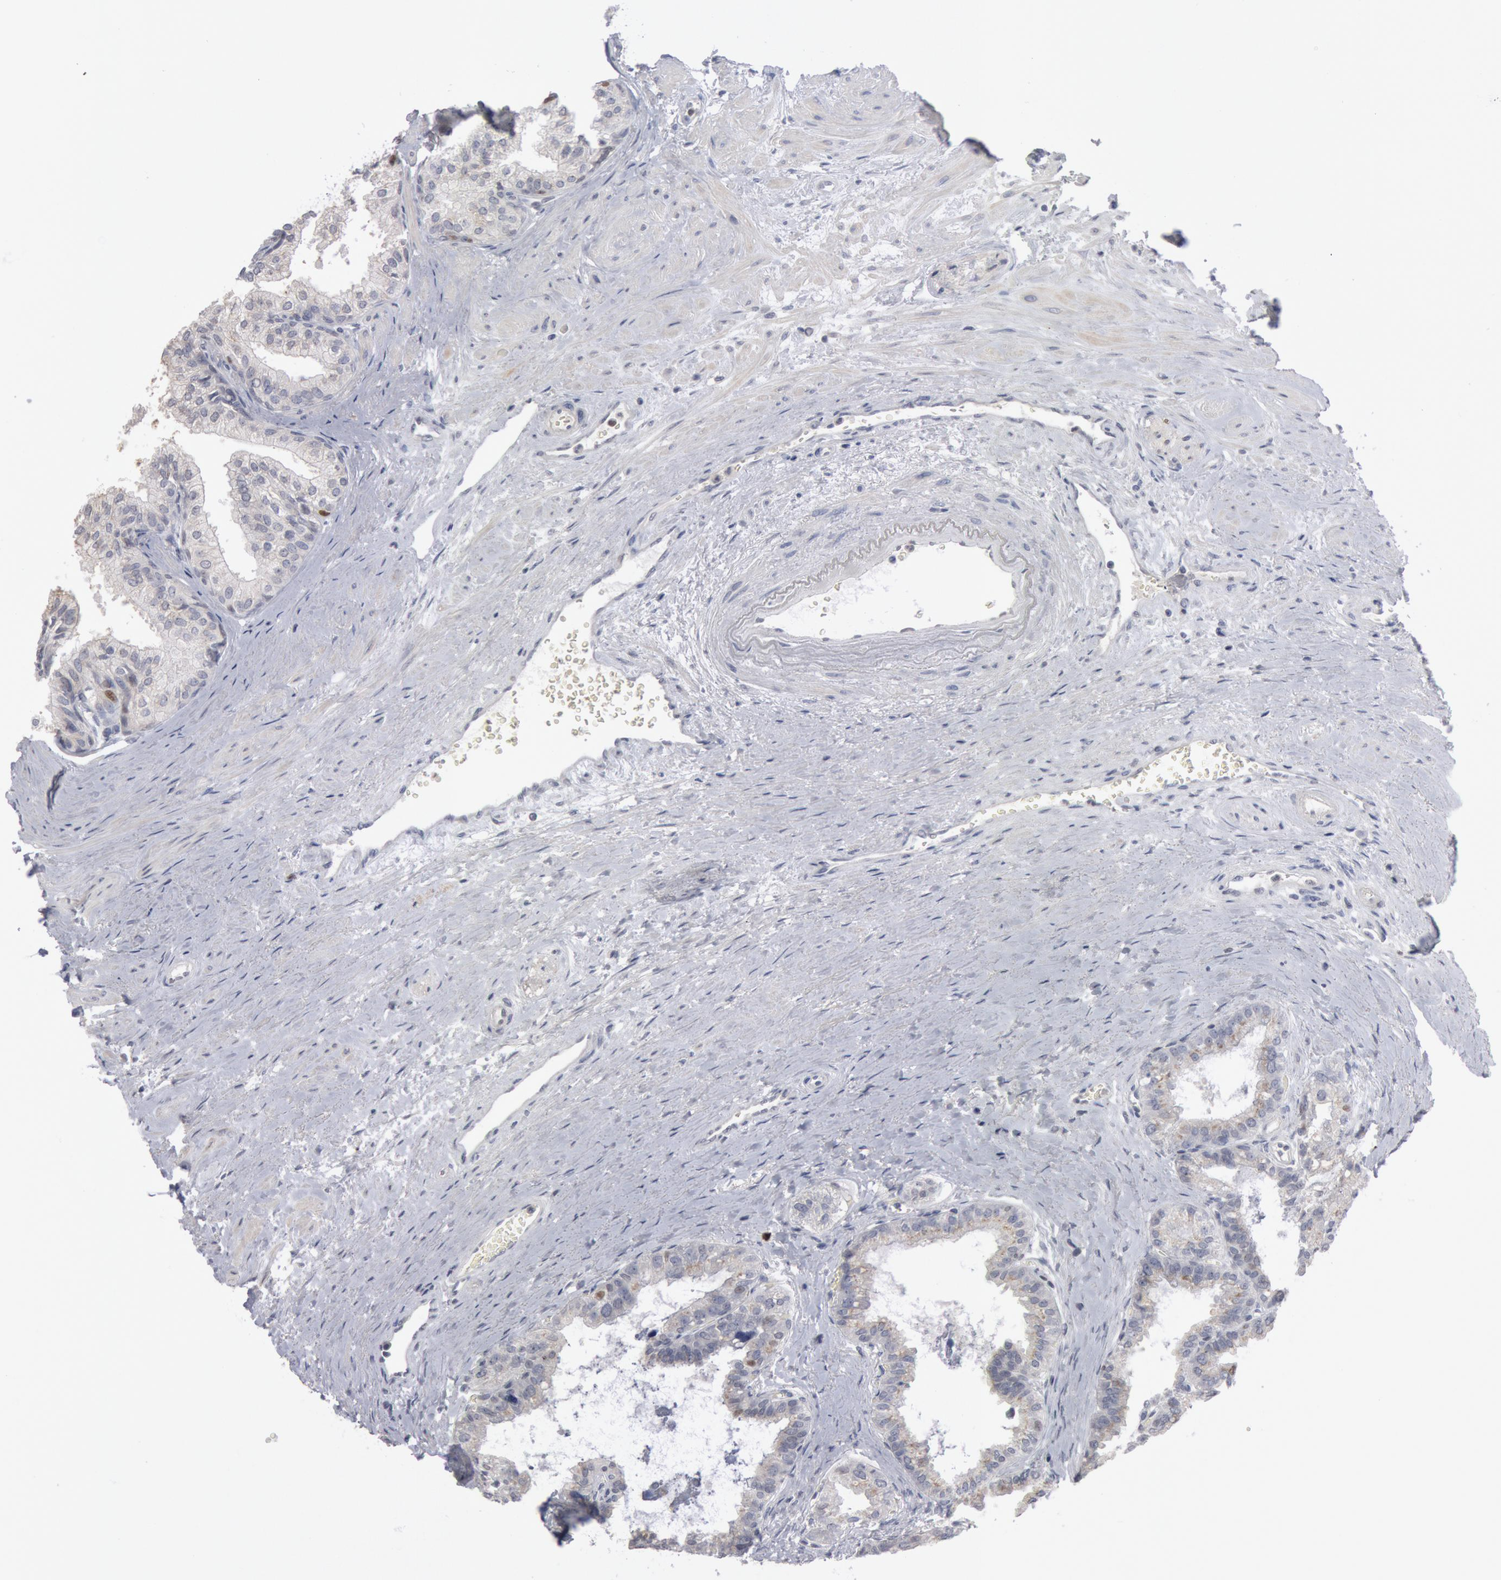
{"staining": {"intensity": "moderate", "quantity": "<25%", "location": "nuclear"}, "tissue": "prostate", "cell_type": "Glandular cells", "image_type": "normal", "snomed": [{"axis": "morphology", "description": "Normal tissue, NOS"}, {"axis": "topography", "description": "Prostate"}], "caption": "Moderate nuclear positivity is appreciated in approximately <25% of glandular cells in unremarkable prostate. (Stains: DAB in brown, nuclei in blue, Microscopy: brightfield microscopy at high magnification).", "gene": "WDHD1", "patient": {"sex": "male", "age": 60}}